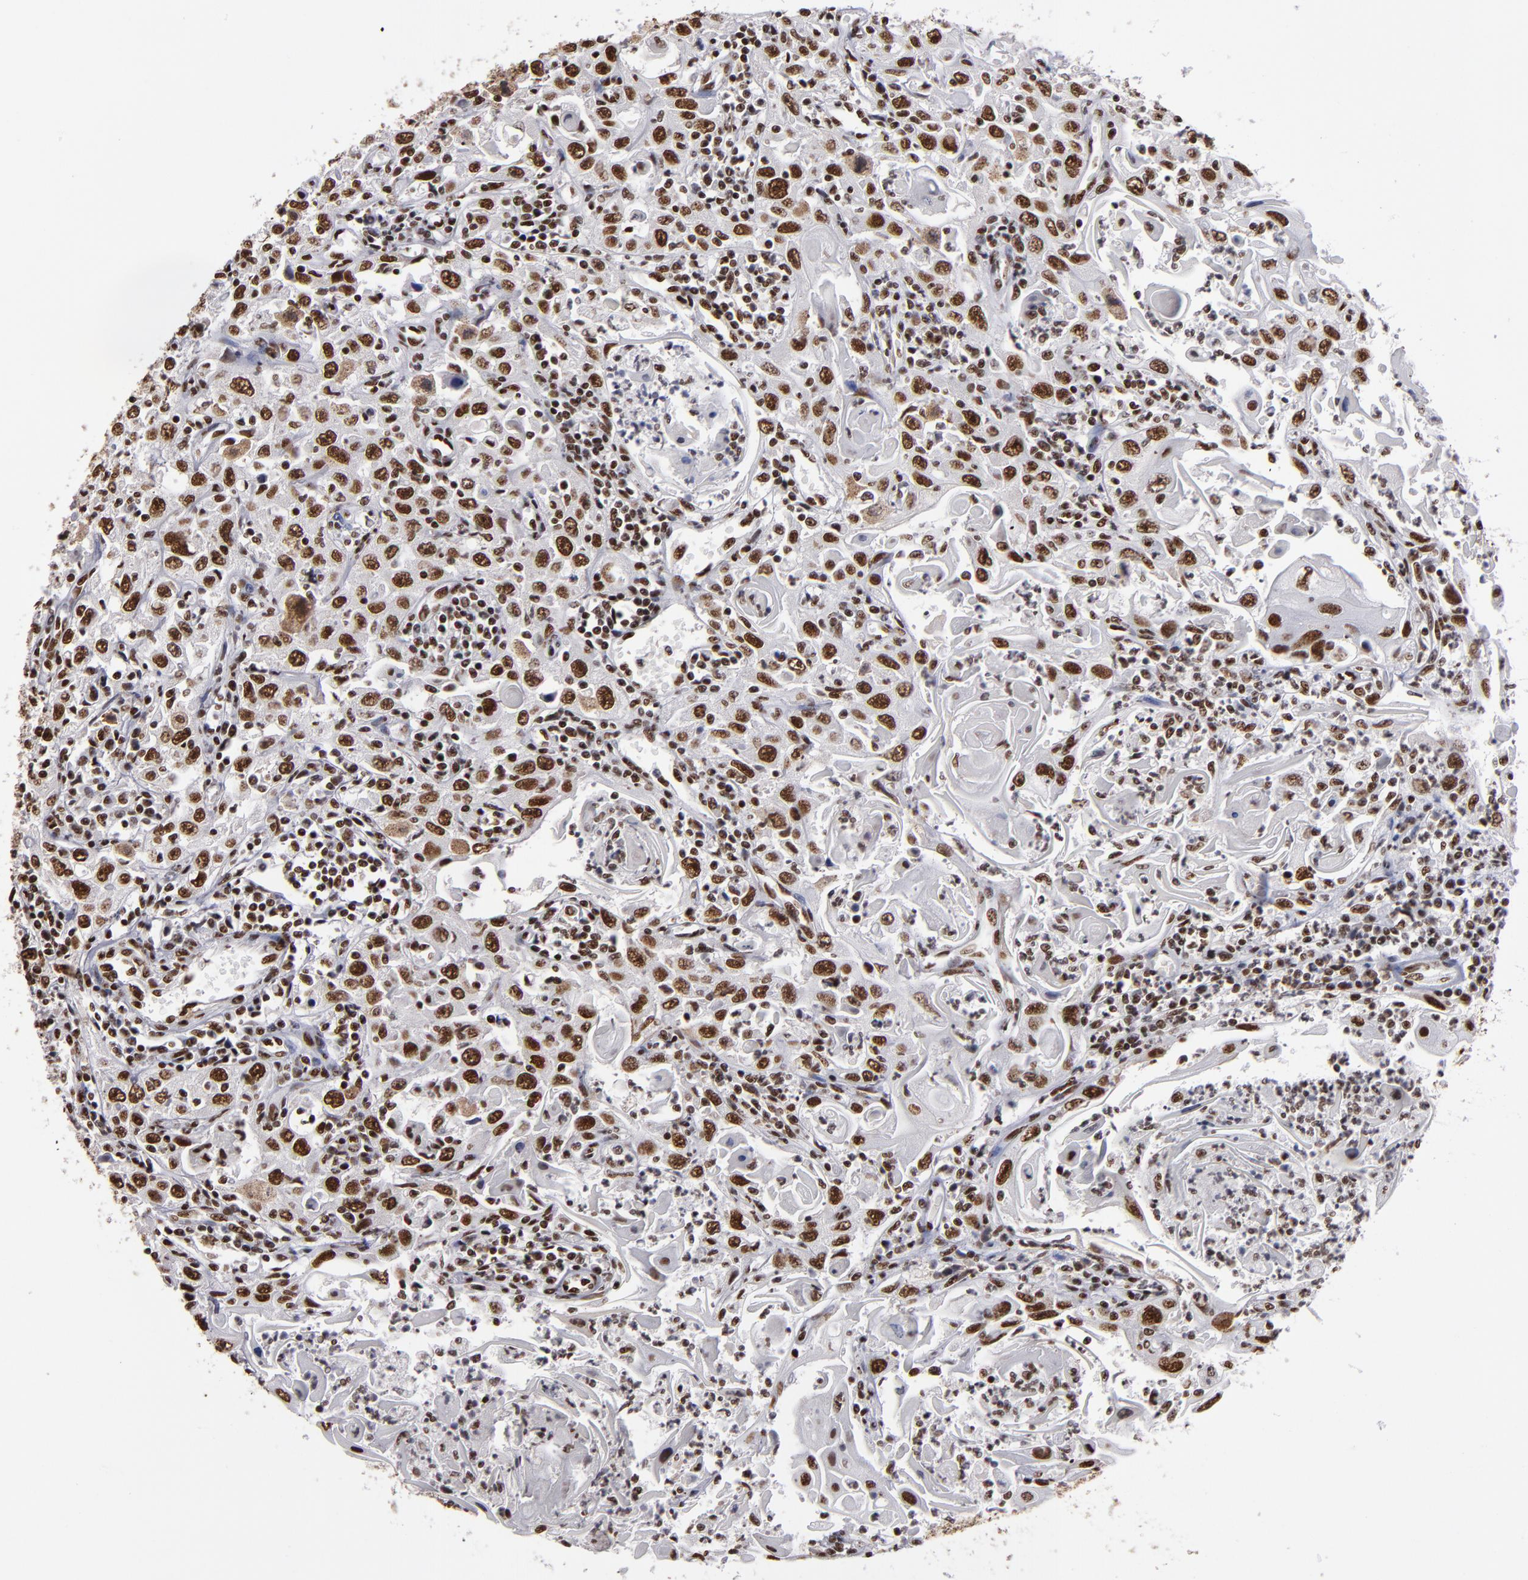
{"staining": {"intensity": "strong", "quantity": ">75%", "location": "nuclear"}, "tissue": "head and neck cancer", "cell_type": "Tumor cells", "image_type": "cancer", "snomed": [{"axis": "morphology", "description": "Squamous cell carcinoma, NOS"}, {"axis": "topography", "description": "Oral tissue"}, {"axis": "topography", "description": "Head-Neck"}], "caption": "Head and neck squamous cell carcinoma tissue exhibits strong nuclear staining in about >75% of tumor cells", "gene": "MRE11", "patient": {"sex": "female", "age": 76}}